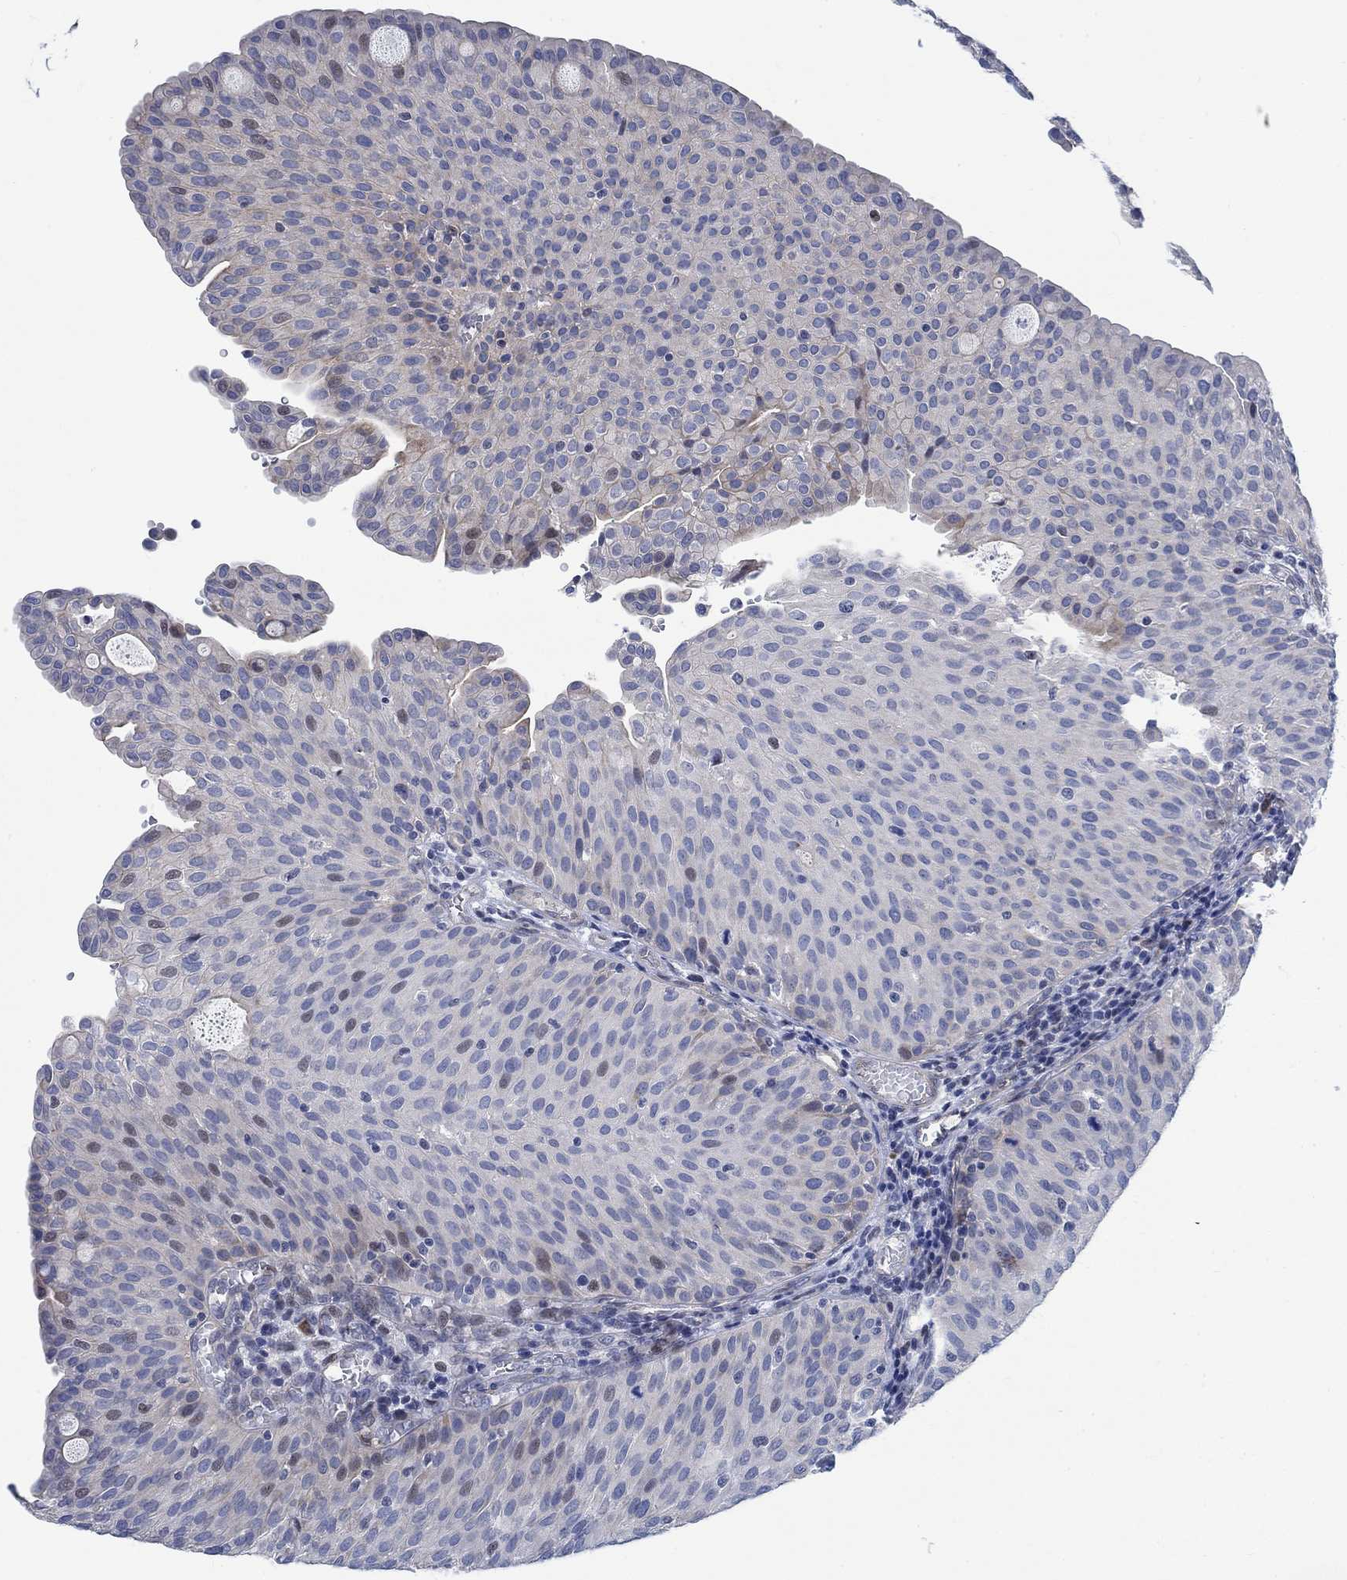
{"staining": {"intensity": "negative", "quantity": "none", "location": "none"}, "tissue": "urothelial cancer", "cell_type": "Tumor cells", "image_type": "cancer", "snomed": [{"axis": "morphology", "description": "Urothelial carcinoma, Low grade"}, {"axis": "topography", "description": "Urinary bladder"}], "caption": "Low-grade urothelial carcinoma was stained to show a protein in brown. There is no significant staining in tumor cells. Nuclei are stained in blue.", "gene": "KCNH8", "patient": {"sex": "male", "age": 54}}